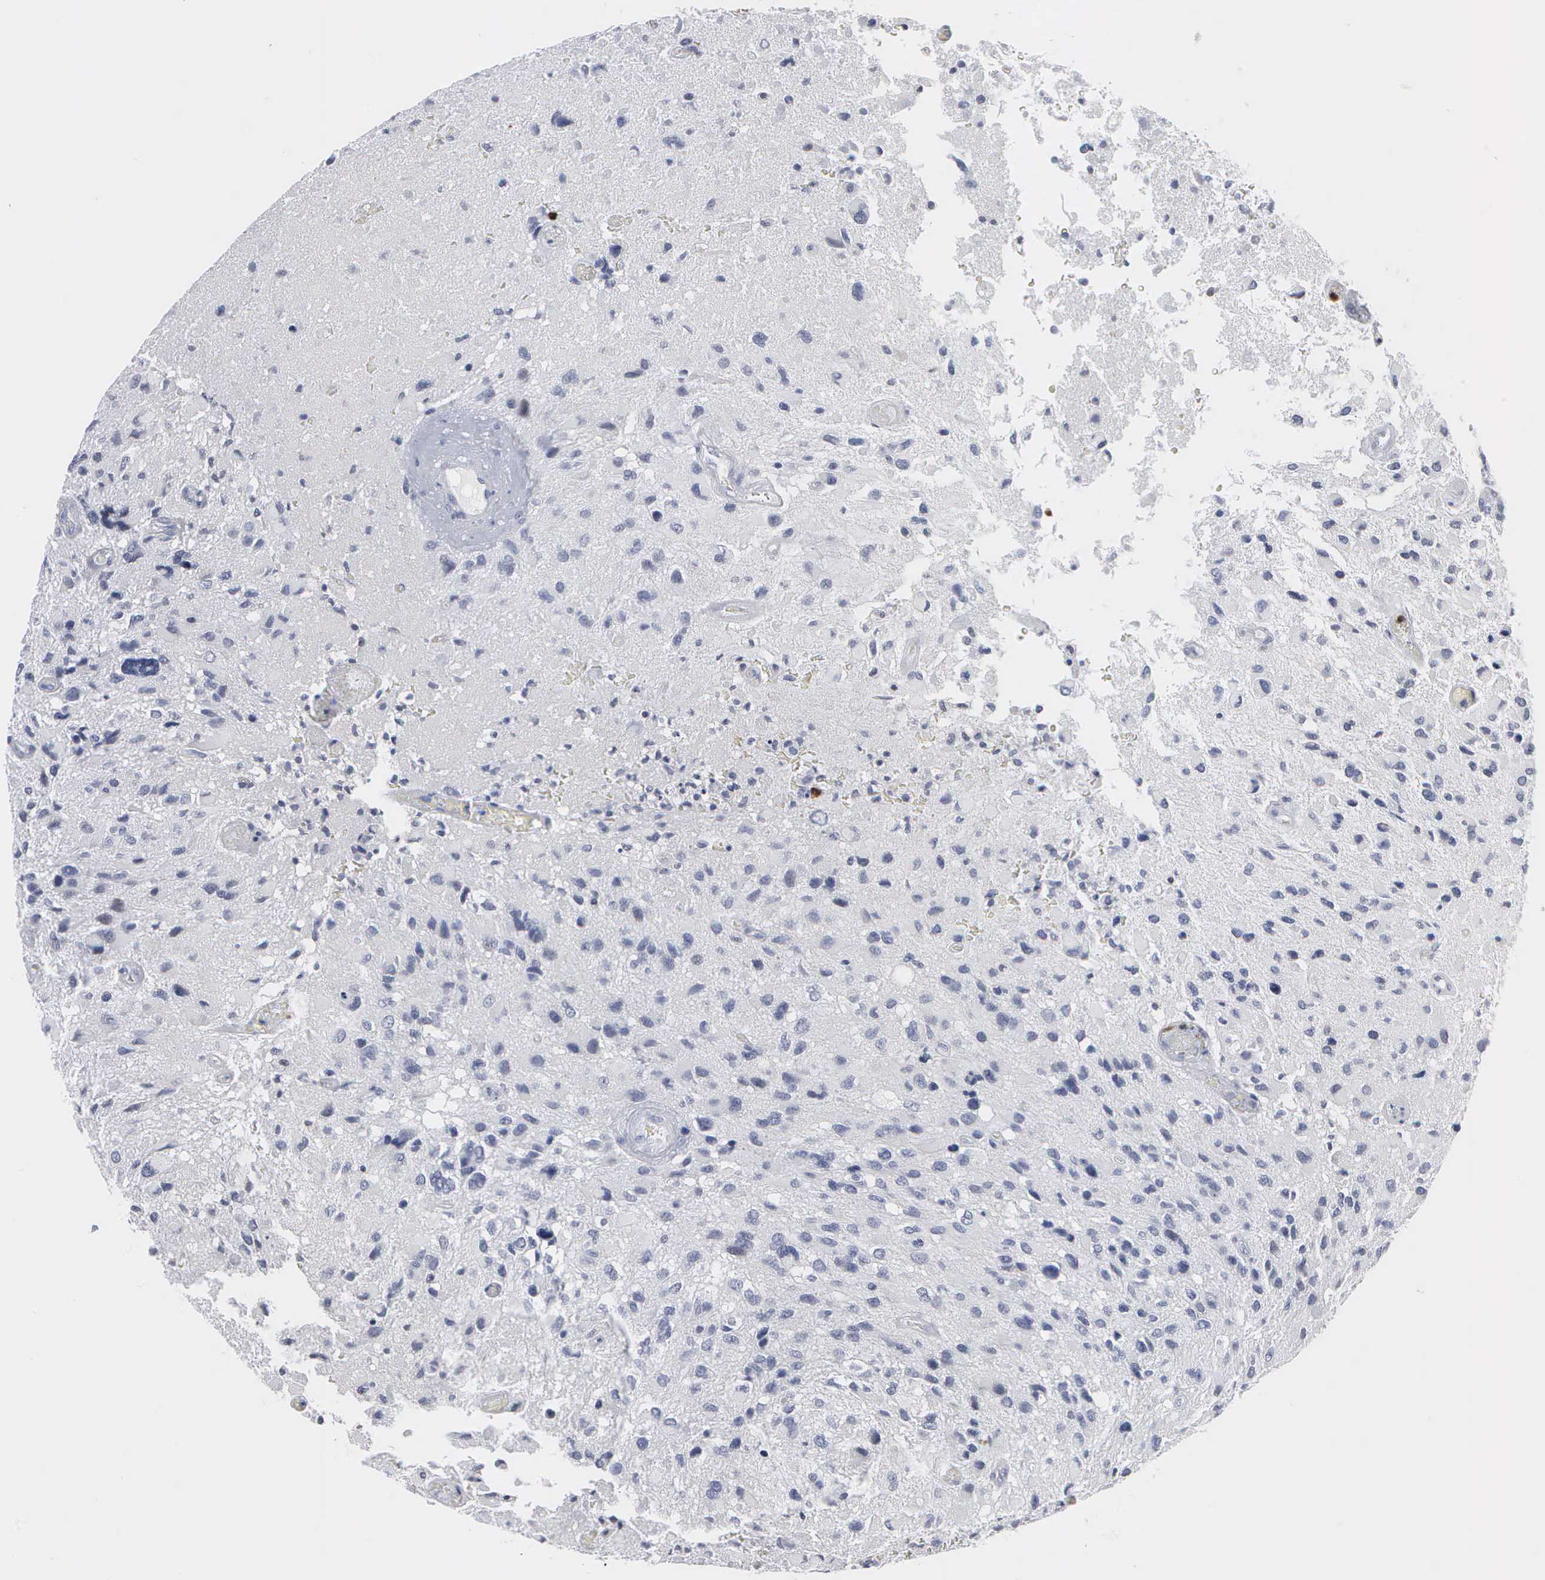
{"staining": {"intensity": "negative", "quantity": "none", "location": "none"}, "tissue": "glioma", "cell_type": "Tumor cells", "image_type": "cancer", "snomed": [{"axis": "morphology", "description": "Glioma, malignant, High grade"}, {"axis": "topography", "description": "Brain"}], "caption": "The image shows no significant positivity in tumor cells of glioma.", "gene": "SPIN3", "patient": {"sex": "male", "age": 69}}